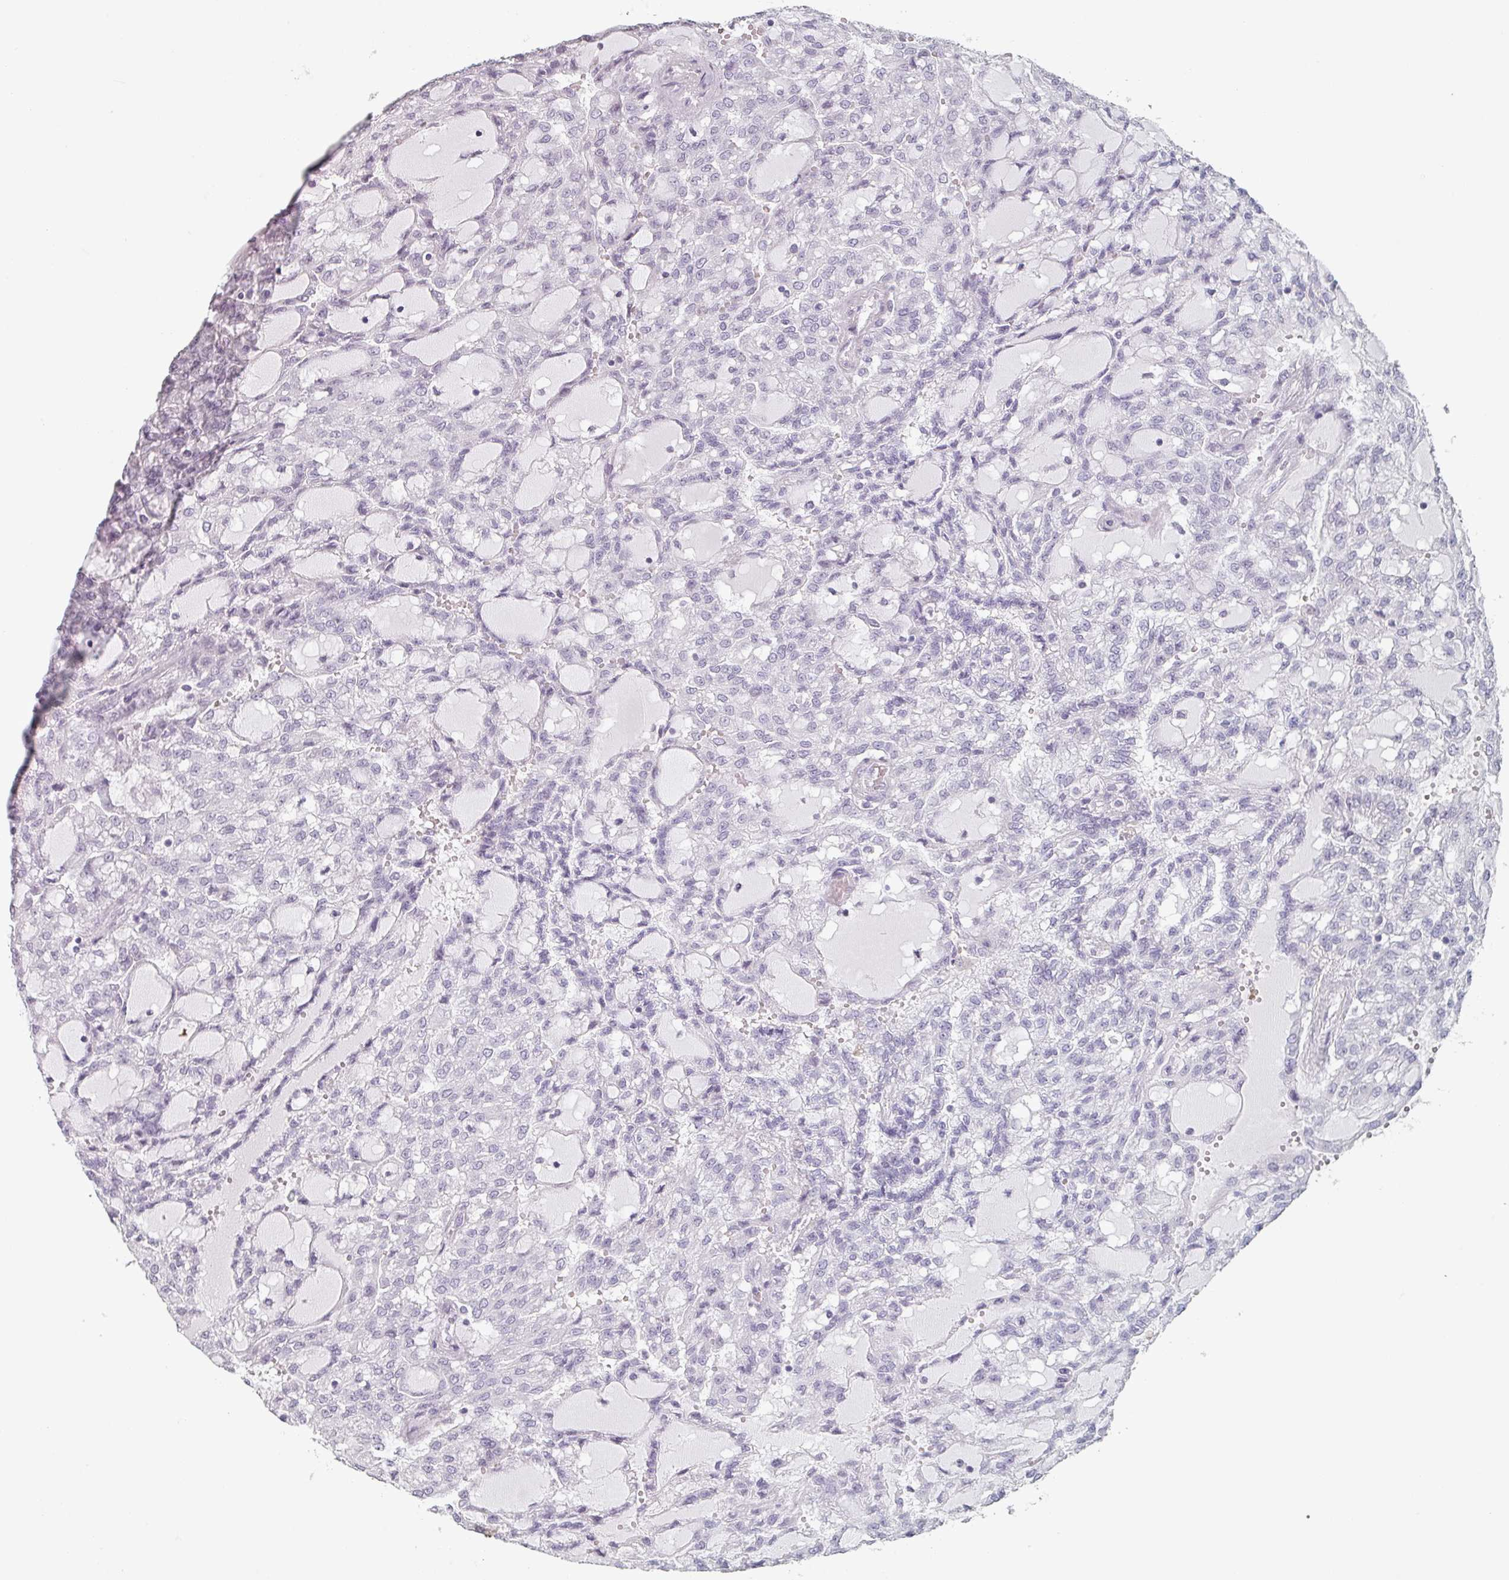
{"staining": {"intensity": "negative", "quantity": "none", "location": "none"}, "tissue": "renal cancer", "cell_type": "Tumor cells", "image_type": "cancer", "snomed": [{"axis": "morphology", "description": "Adenocarcinoma, NOS"}, {"axis": "topography", "description": "Kidney"}], "caption": "Photomicrograph shows no protein staining in tumor cells of renal cancer tissue.", "gene": "SLC35G2", "patient": {"sex": "male", "age": 63}}